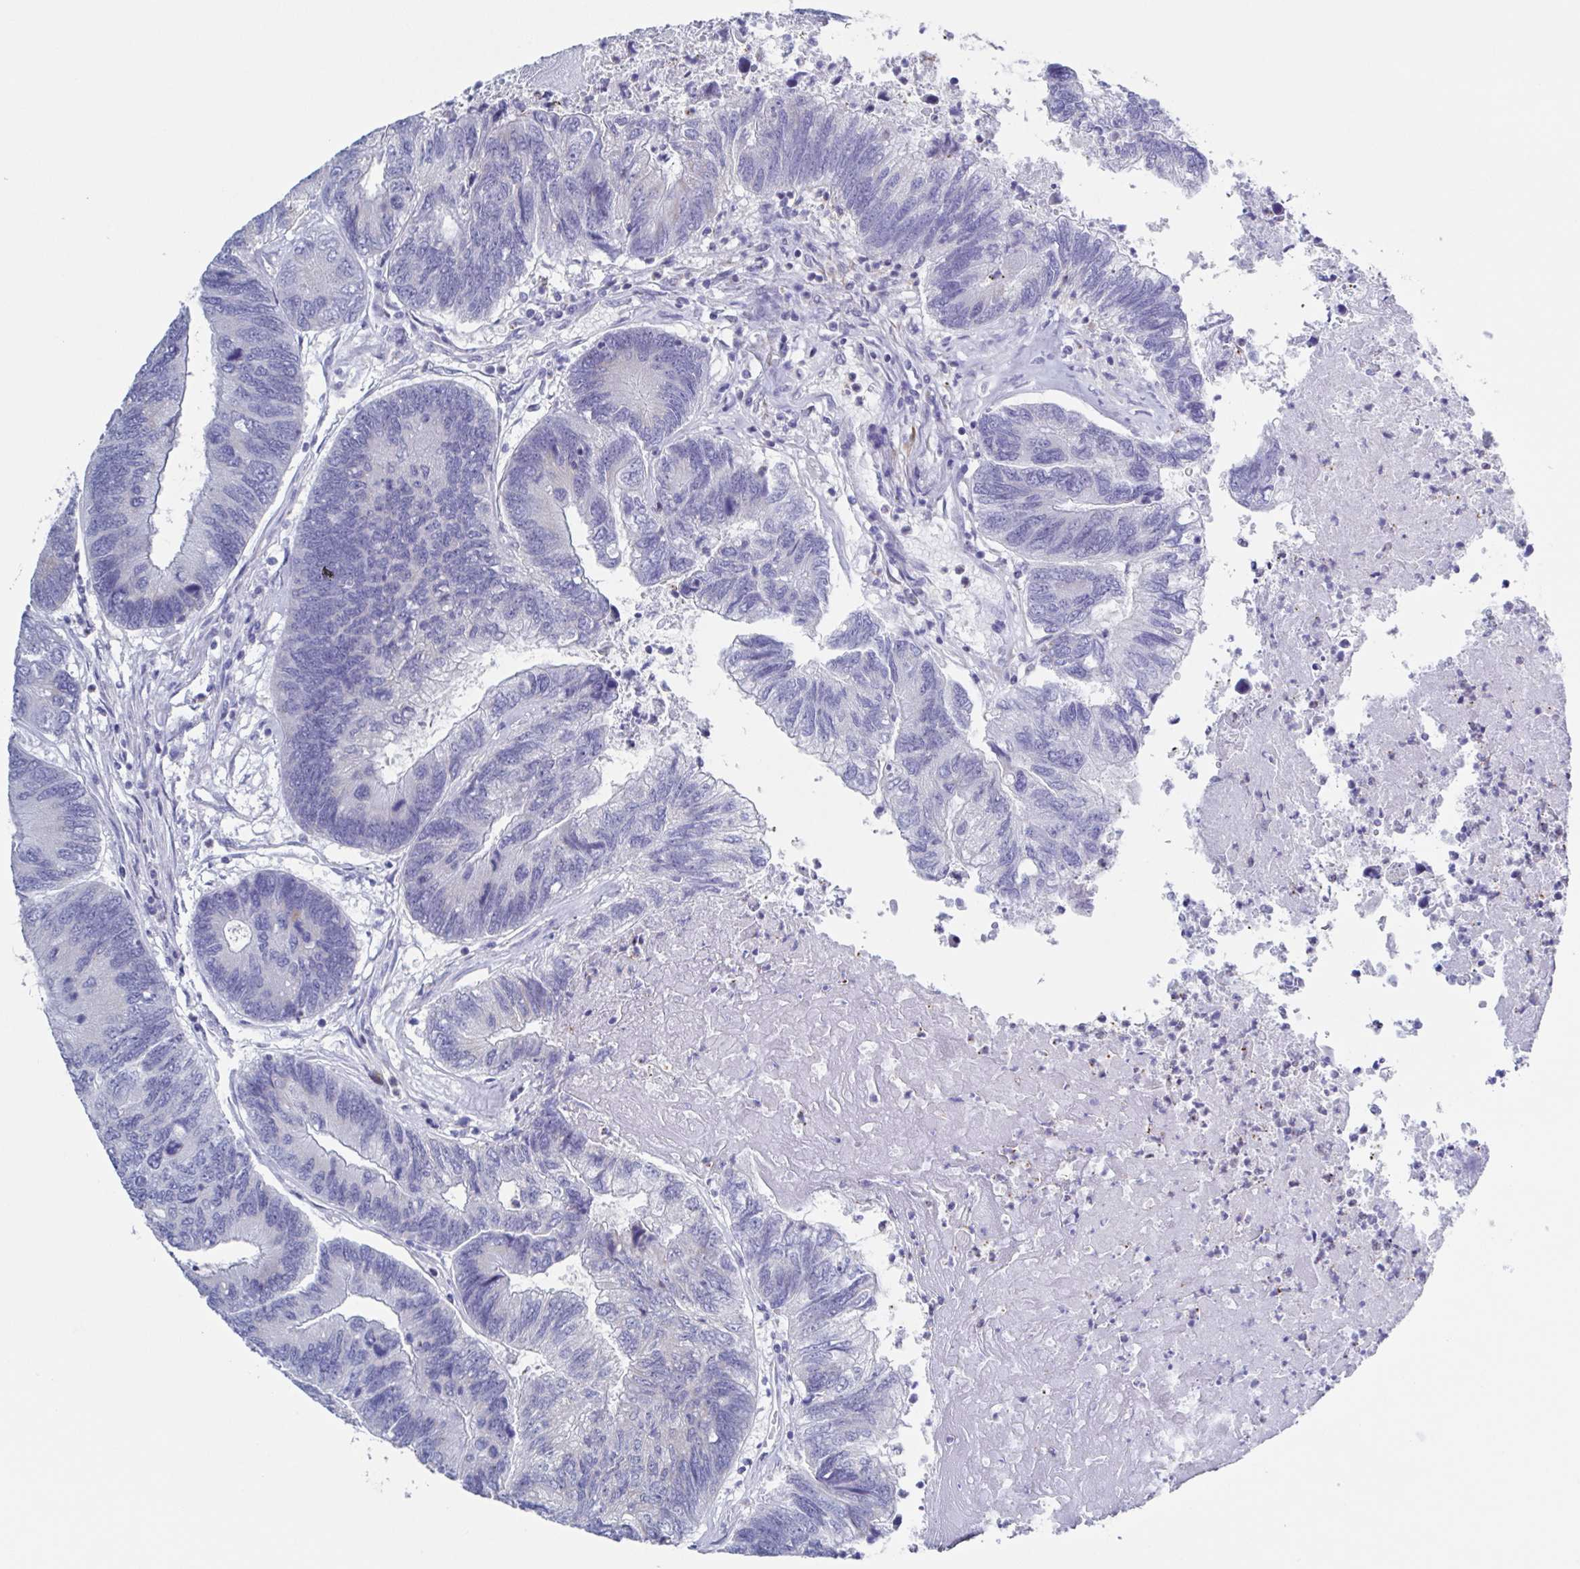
{"staining": {"intensity": "negative", "quantity": "none", "location": "none"}, "tissue": "colorectal cancer", "cell_type": "Tumor cells", "image_type": "cancer", "snomed": [{"axis": "morphology", "description": "Adenocarcinoma, NOS"}, {"axis": "topography", "description": "Colon"}], "caption": "The photomicrograph reveals no staining of tumor cells in colorectal adenocarcinoma.", "gene": "PBOV1", "patient": {"sex": "female", "age": 67}}